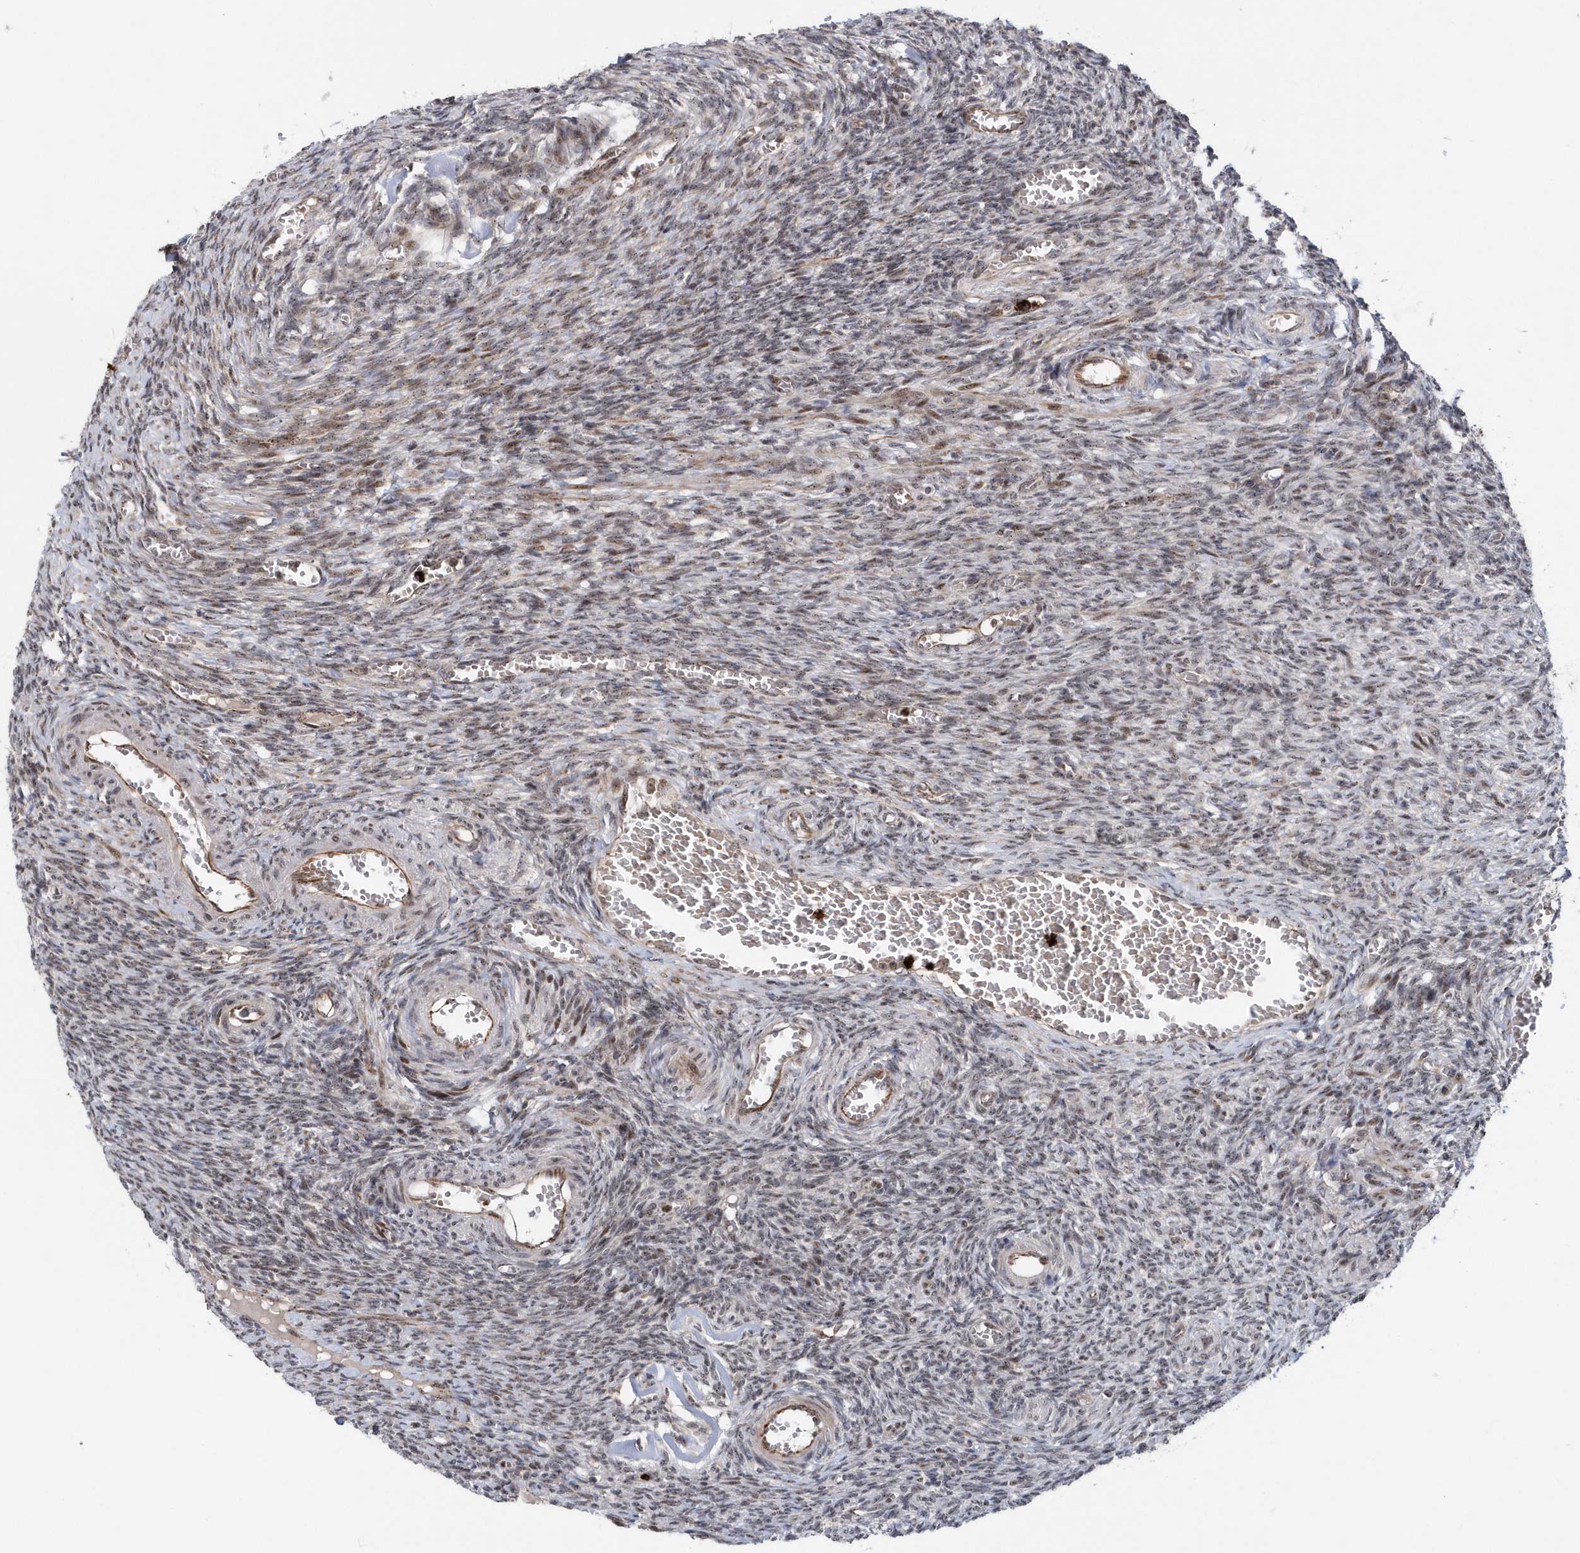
{"staining": {"intensity": "moderate", "quantity": ">75%", "location": "cytoplasmic/membranous,nuclear"}, "tissue": "ovary", "cell_type": "Follicle cells", "image_type": "normal", "snomed": [{"axis": "morphology", "description": "Normal tissue, NOS"}, {"axis": "topography", "description": "Ovary"}], "caption": "A medium amount of moderate cytoplasmic/membranous,nuclear staining is appreciated in about >75% of follicle cells in unremarkable ovary.", "gene": "SOWAHB", "patient": {"sex": "female", "age": 27}}